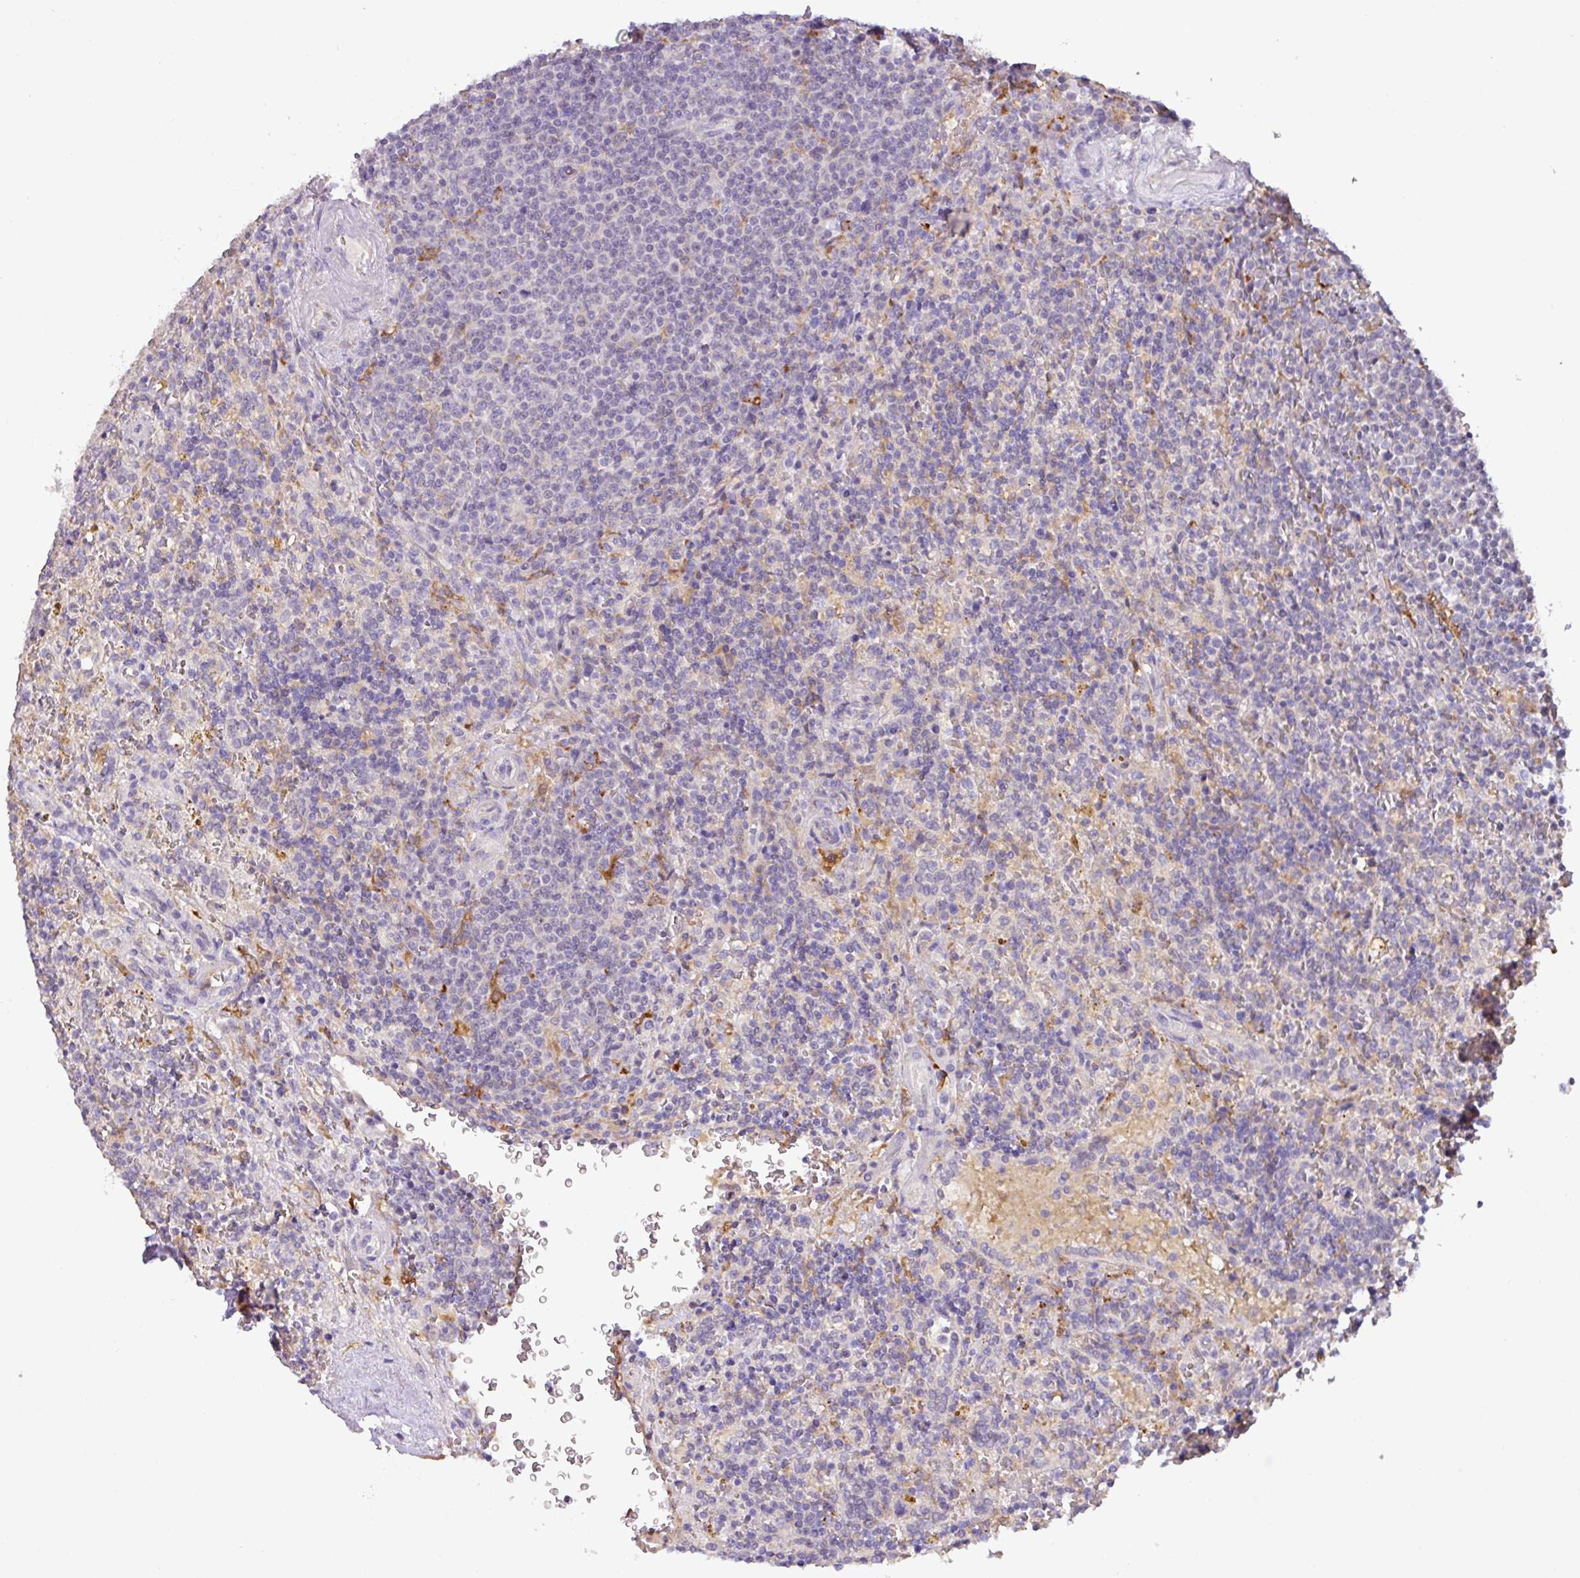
{"staining": {"intensity": "negative", "quantity": "none", "location": "none"}, "tissue": "lymphoma", "cell_type": "Tumor cells", "image_type": "cancer", "snomed": [{"axis": "morphology", "description": "Malignant lymphoma, non-Hodgkin's type, Low grade"}, {"axis": "topography", "description": "Spleen"}], "caption": "Immunohistochemistry histopathology image of human malignant lymphoma, non-Hodgkin's type (low-grade) stained for a protein (brown), which shows no staining in tumor cells. Nuclei are stained in blue.", "gene": "GCNT7", "patient": {"sex": "male", "age": 67}}